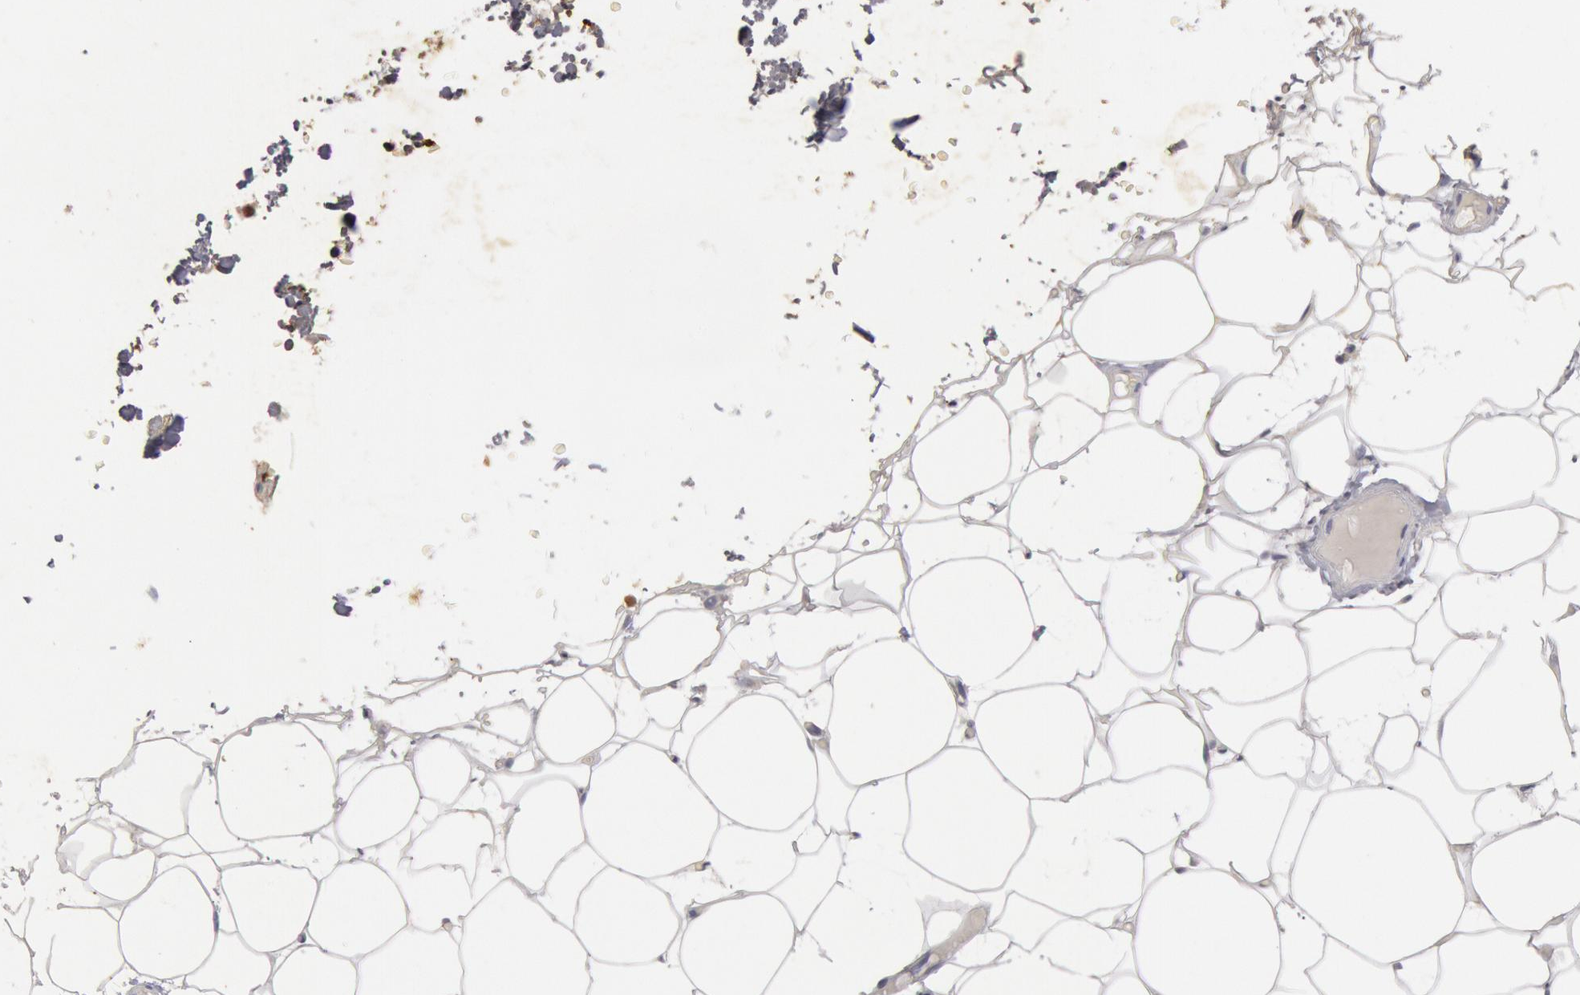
{"staining": {"intensity": "negative", "quantity": "none", "location": "none"}, "tissue": "adipose tissue", "cell_type": "Adipocytes", "image_type": "normal", "snomed": [{"axis": "morphology", "description": "Normal tissue, NOS"}, {"axis": "morphology", "description": "Fibrosis, NOS"}, {"axis": "topography", "description": "Breast"}], "caption": "Immunohistochemistry histopathology image of benign adipose tissue: adipose tissue stained with DAB (3,3'-diaminobenzidine) displays no significant protein expression in adipocytes. The staining was performed using DAB (3,3'-diaminobenzidine) to visualize the protein expression in brown, while the nuclei were stained in blue with hematoxylin (Magnification: 20x).", "gene": "FOXA2", "patient": {"sex": "female", "age": 24}}